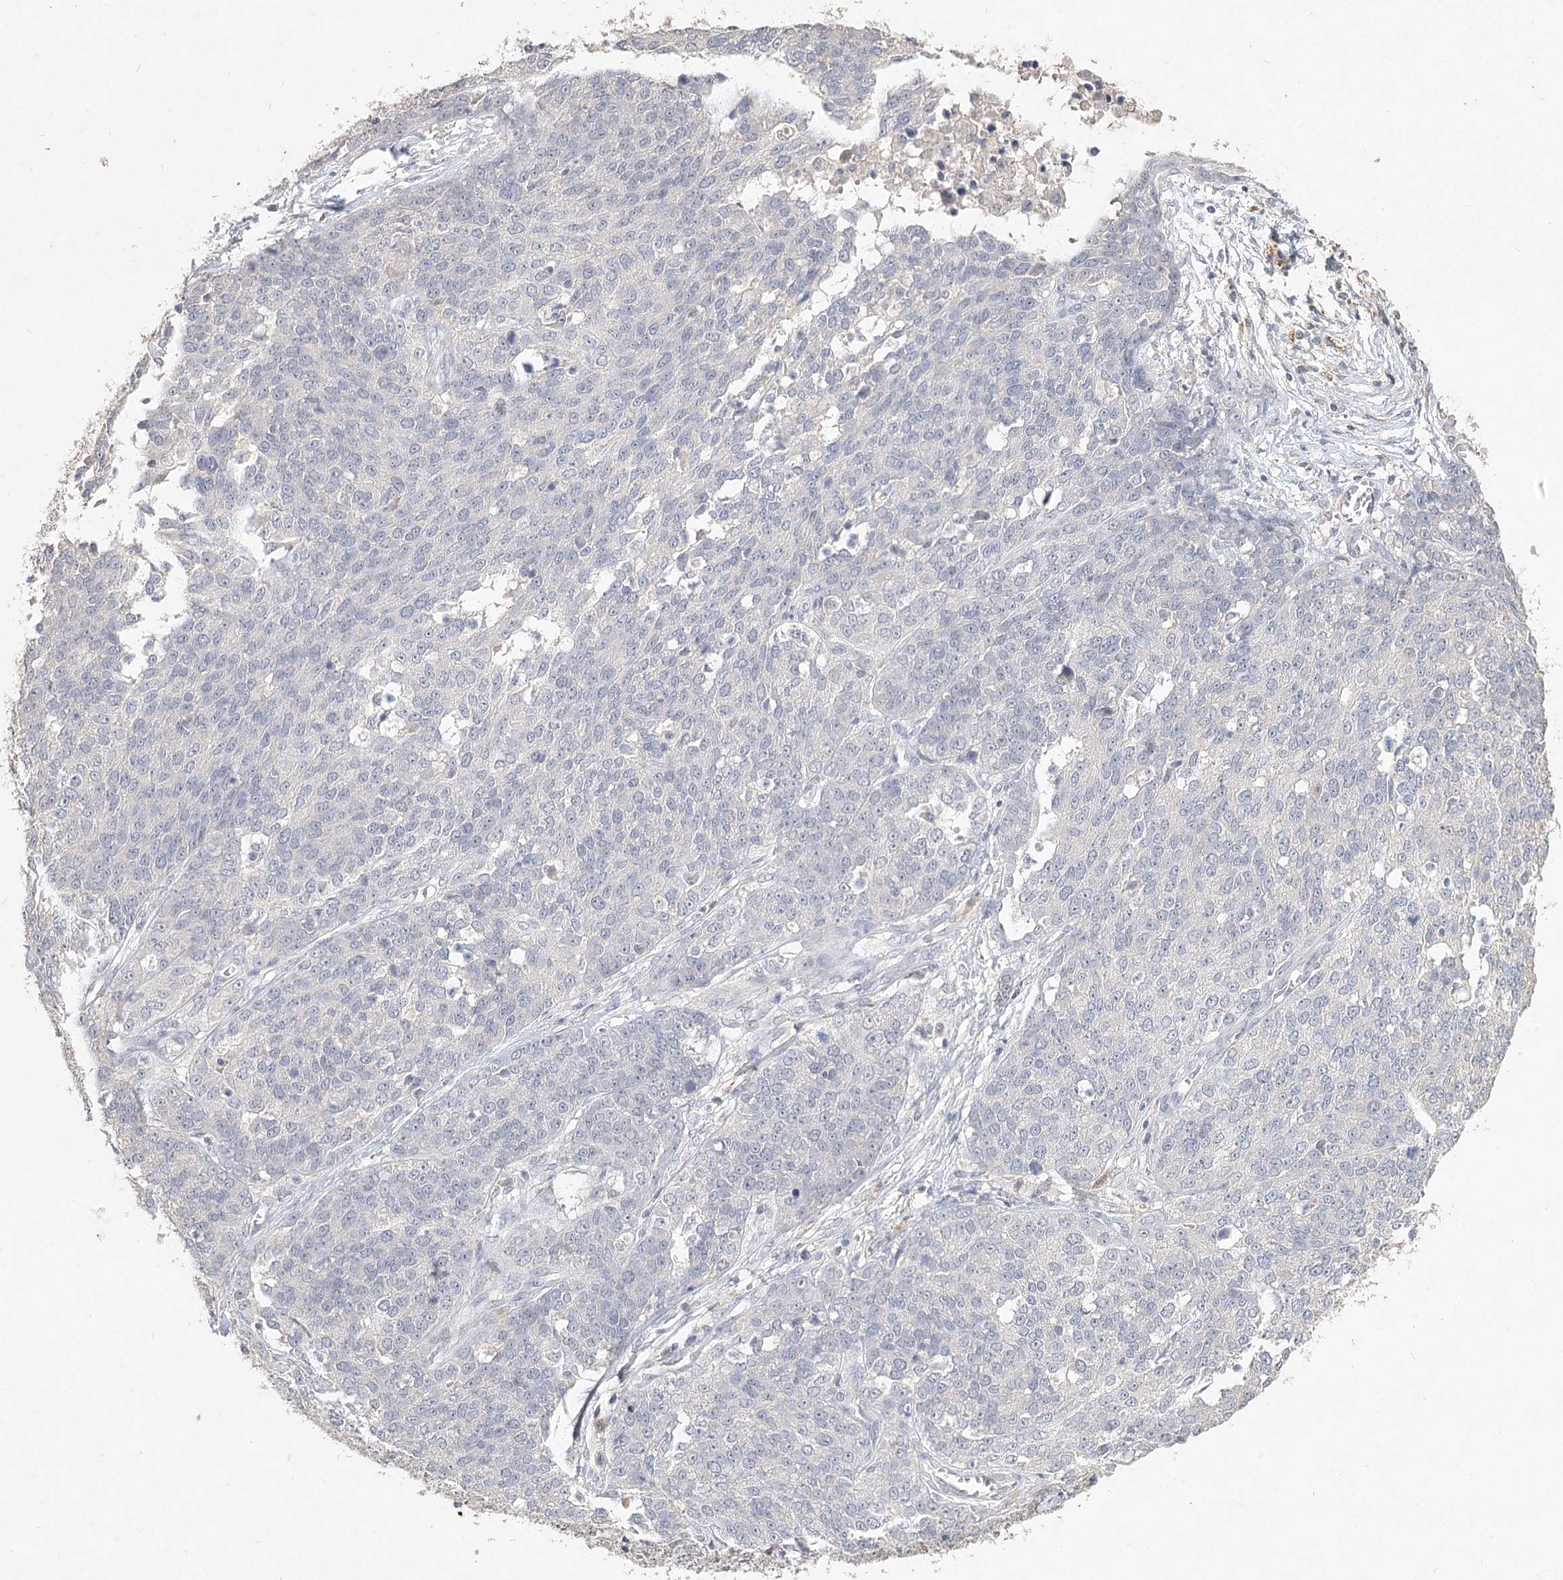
{"staining": {"intensity": "negative", "quantity": "none", "location": "none"}, "tissue": "ovarian cancer", "cell_type": "Tumor cells", "image_type": "cancer", "snomed": [{"axis": "morphology", "description": "Cystadenocarcinoma, serous, NOS"}, {"axis": "topography", "description": "Ovary"}], "caption": "This is a image of IHC staining of ovarian cancer, which shows no expression in tumor cells. Nuclei are stained in blue.", "gene": "ARSI", "patient": {"sex": "female", "age": 44}}